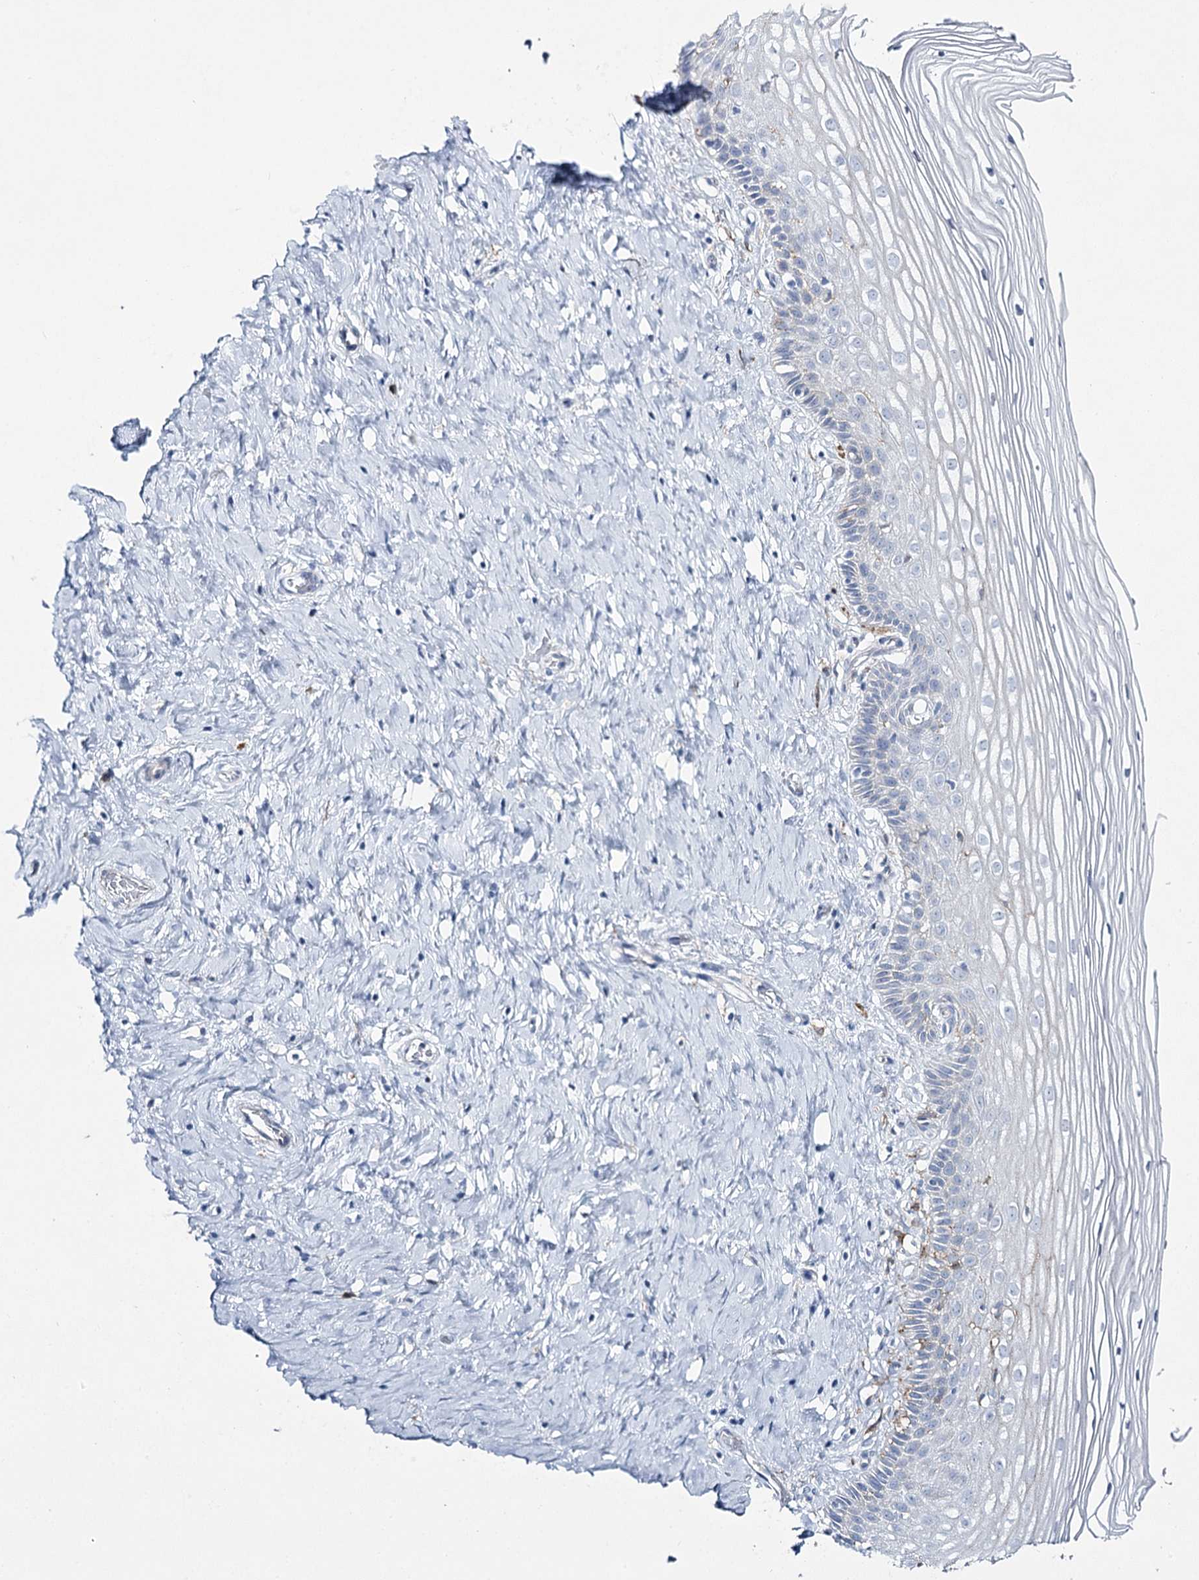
{"staining": {"intensity": "negative", "quantity": "none", "location": "none"}, "tissue": "cervix", "cell_type": "Glandular cells", "image_type": "normal", "snomed": [{"axis": "morphology", "description": "Normal tissue, NOS"}, {"axis": "topography", "description": "Cervix"}], "caption": "IHC of normal human cervix shows no positivity in glandular cells. (Brightfield microscopy of DAB immunohistochemistry at high magnification).", "gene": "CCDC88A", "patient": {"sex": "female", "age": 33}}